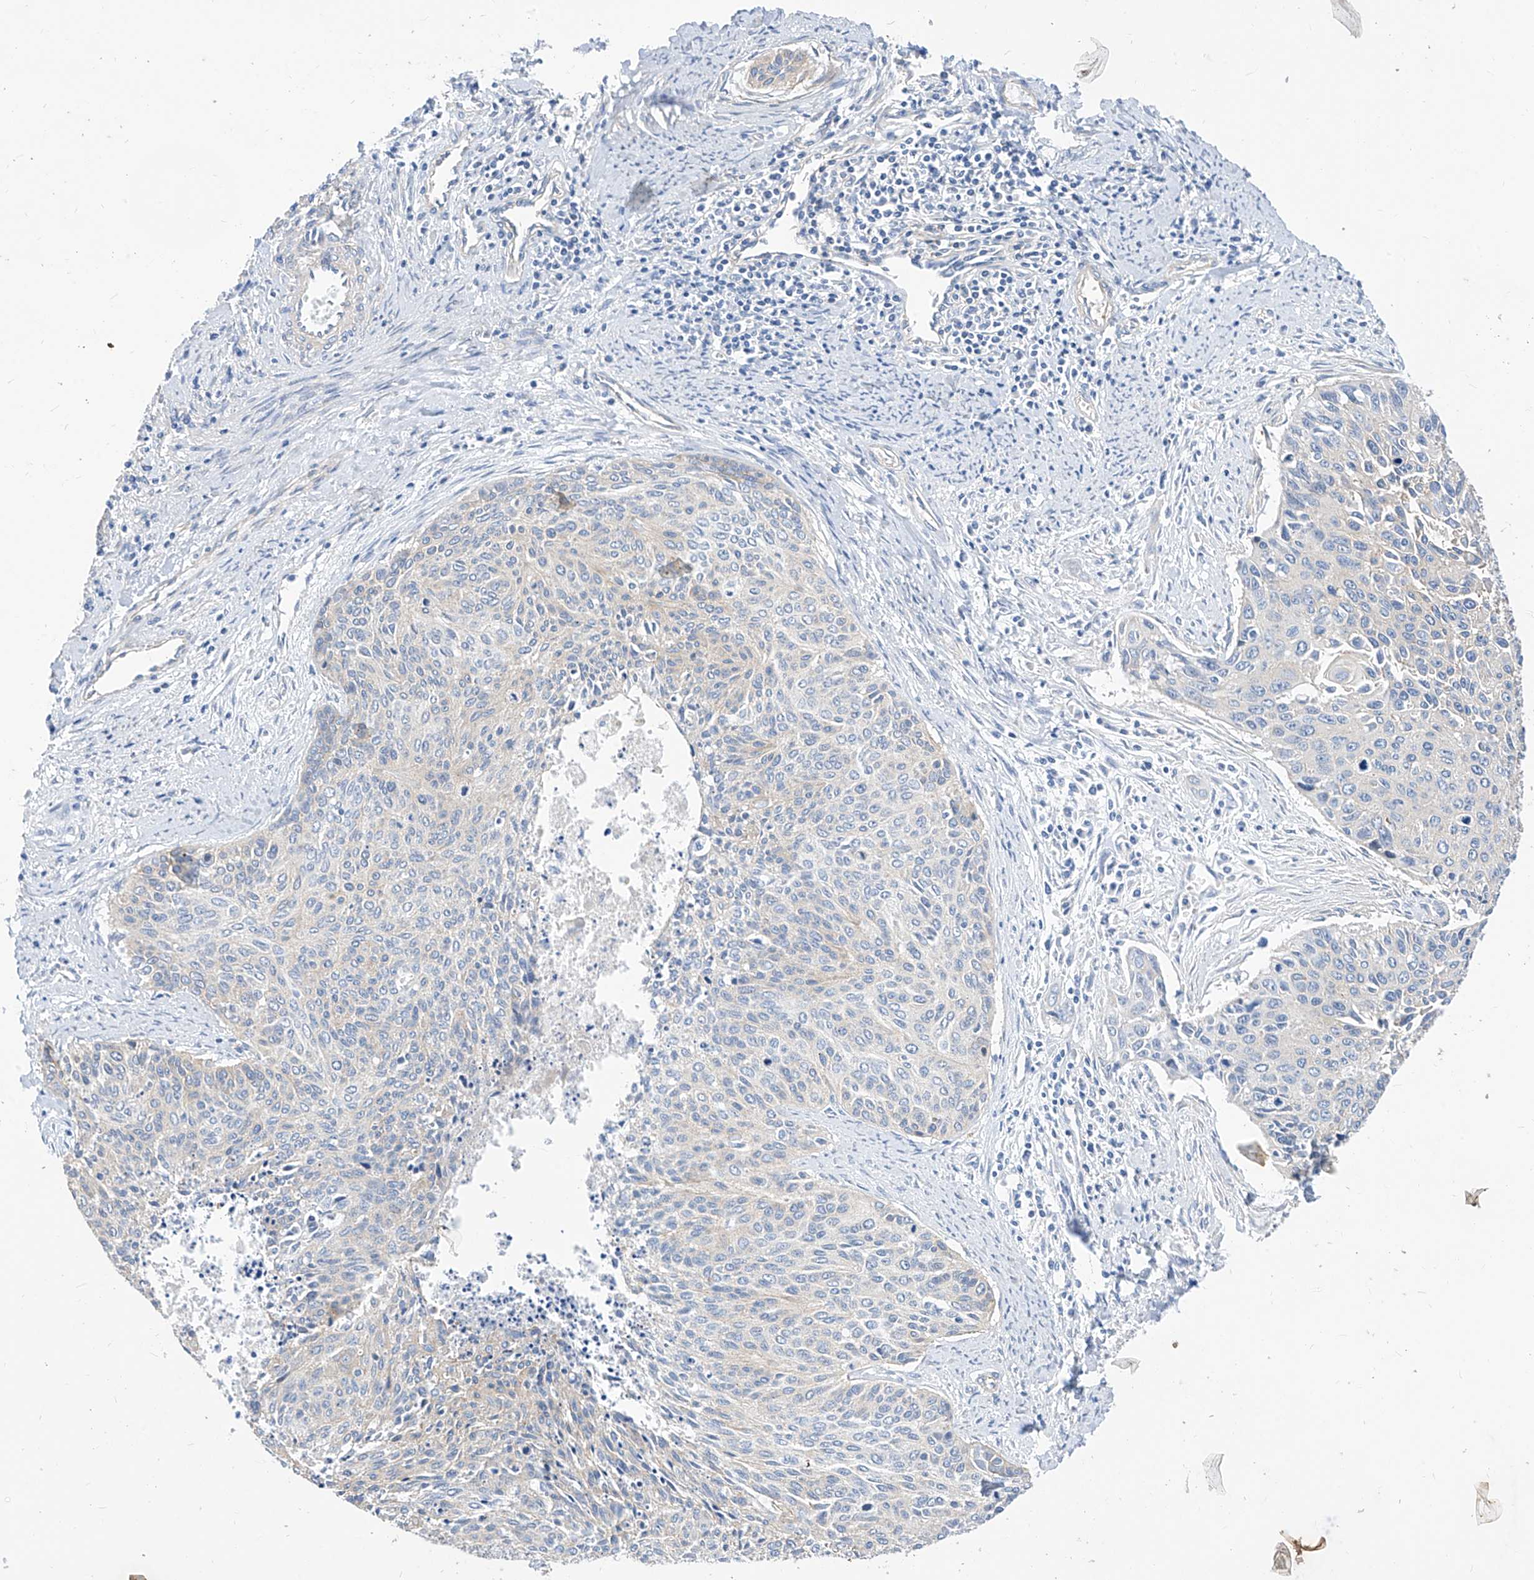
{"staining": {"intensity": "negative", "quantity": "none", "location": "none"}, "tissue": "cervical cancer", "cell_type": "Tumor cells", "image_type": "cancer", "snomed": [{"axis": "morphology", "description": "Squamous cell carcinoma, NOS"}, {"axis": "topography", "description": "Cervix"}], "caption": "IHC image of squamous cell carcinoma (cervical) stained for a protein (brown), which displays no positivity in tumor cells. (DAB (3,3'-diaminobenzidine) immunohistochemistry visualized using brightfield microscopy, high magnification).", "gene": "SCGB2A1", "patient": {"sex": "female", "age": 55}}